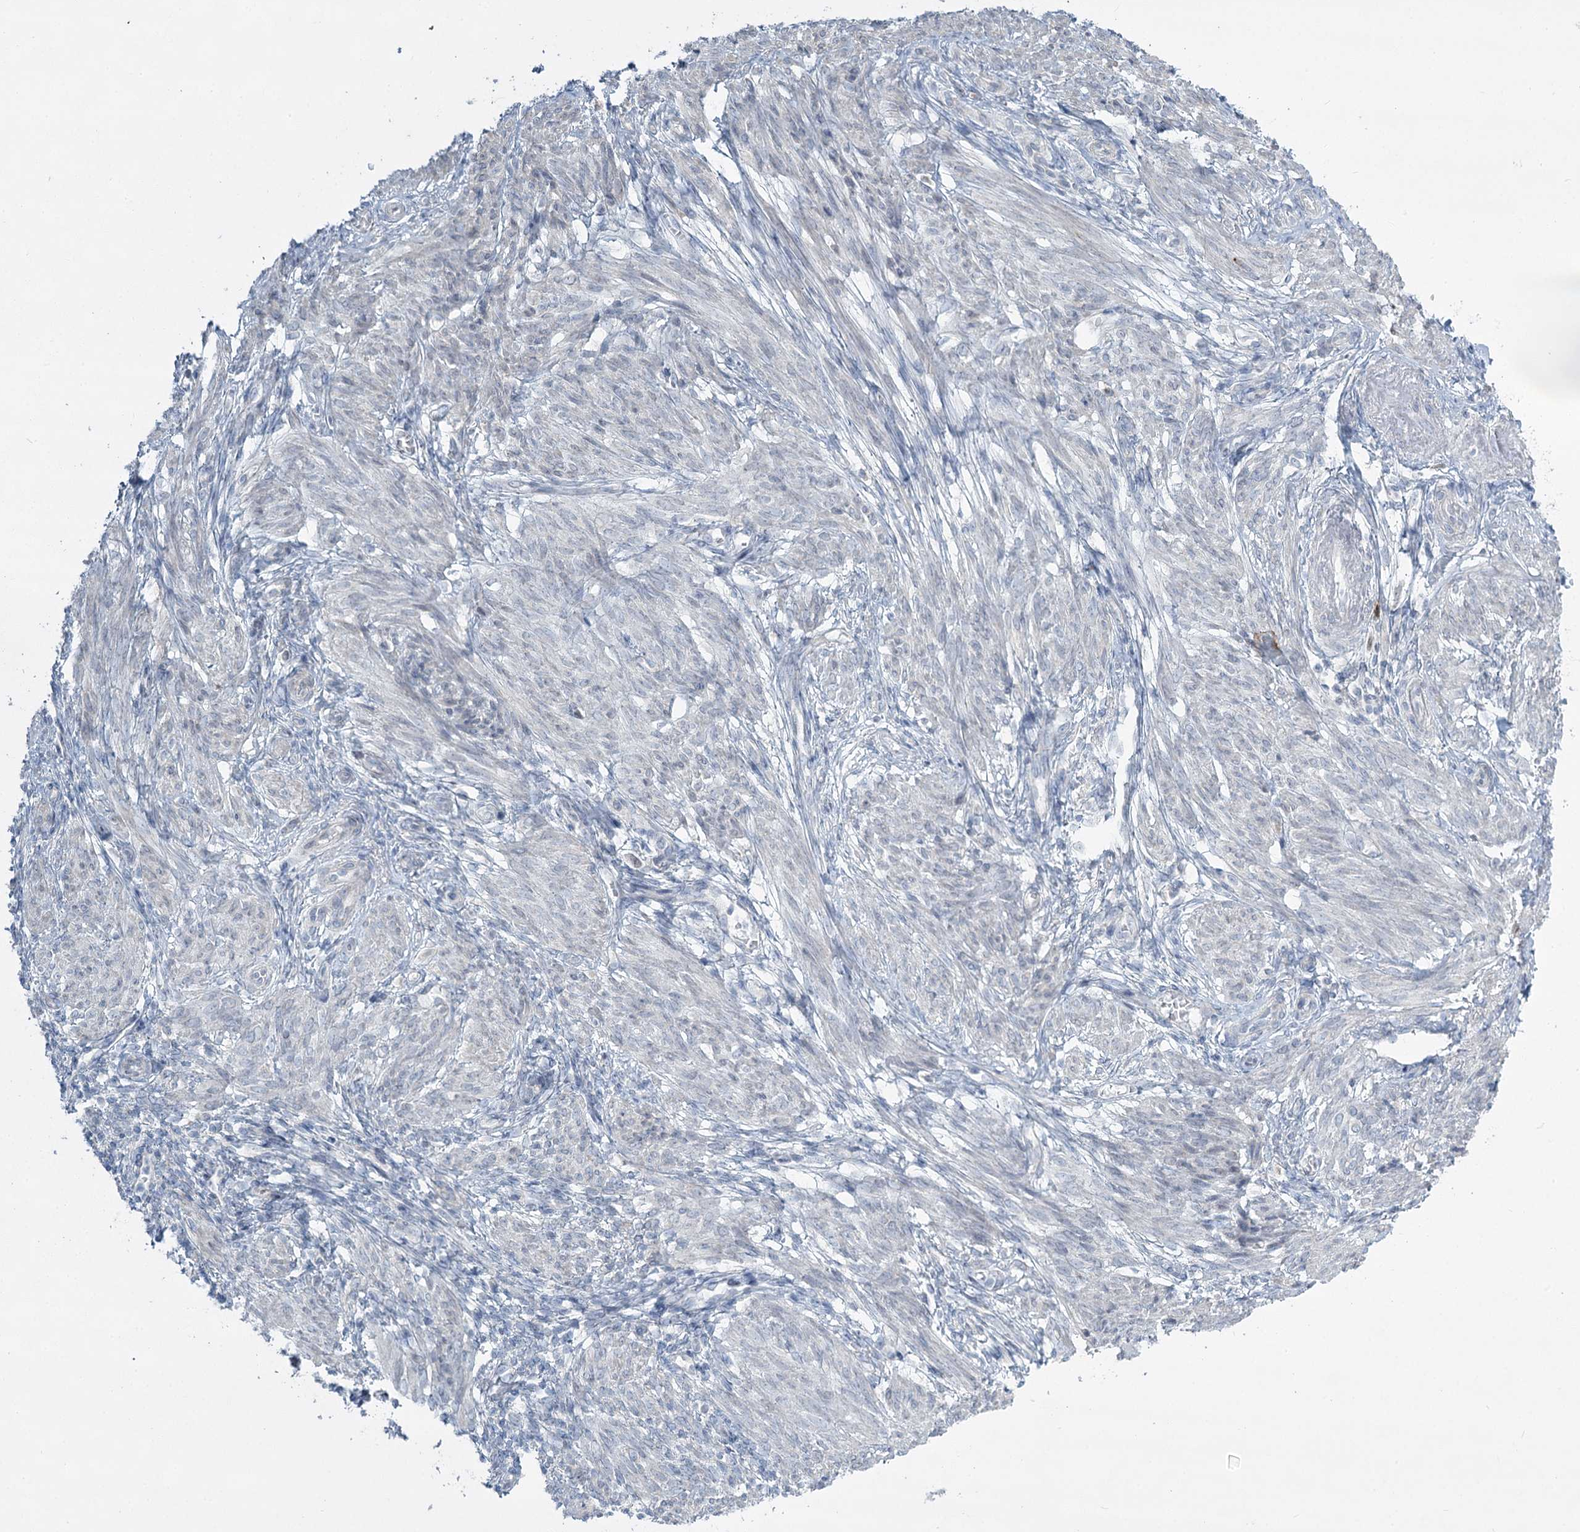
{"staining": {"intensity": "negative", "quantity": "none", "location": "none"}, "tissue": "smooth muscle", "cell_type": "Smooth muscle cells", "image_type": "normal", "snomed": [{"axis": "morphology", "description": "Normal tissue, NOS"}, {"axis": "topography", "description": "Smooth muscle"}], "caption": "Micrograph shows no significant protein positivity in smooth muscle cells of unremarkable smooth muscle.", "gene": "ABITRAM", "patient": {"sex": "female", "age": 39}}